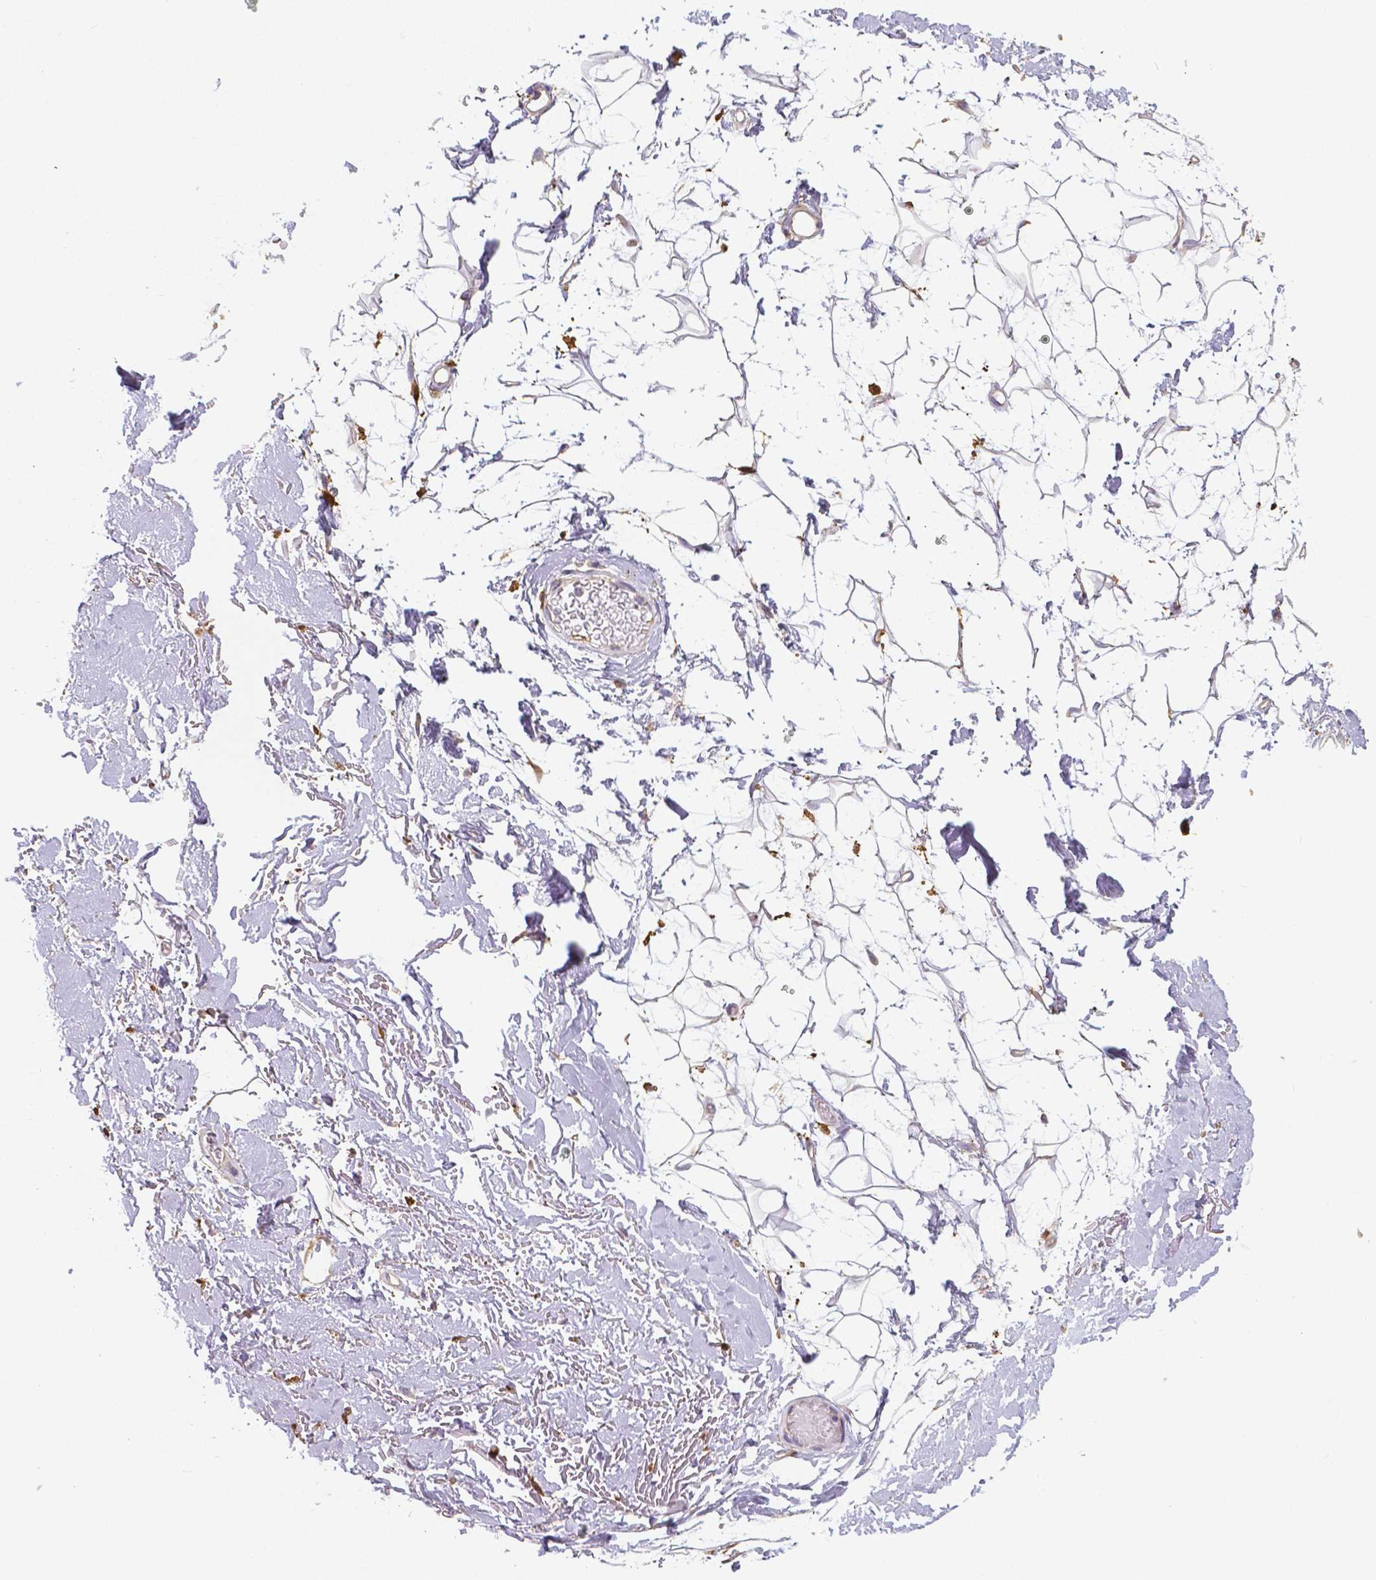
{"staining": {"intensity": "strong", "quantity": "<25%", "location": "nuclear"}, "tissue": "adipose tissue", "cell_type": "Adipocytes", "image_type": "normal", "snomed": [{"axis": "morphology", "description": "Normal tissue, NOS"}, {"axis": "topography", "description": "Anal"}, {"axis": "topography", "description": "Peripheral nerve tissue"}], "caption": "Protein staining reveals strong nuclear positivity in approximately <25% of adipocytes in unremarkable adipose tissue. The protein of interest is stained brown, and the nuclei are stained in blue (DAB (3,3'-diaminobenzidine) IHC with brightfield microscopy, high magnification).", "gene": "CRMP1", "patient": {"sex": "male", "age": 78}}